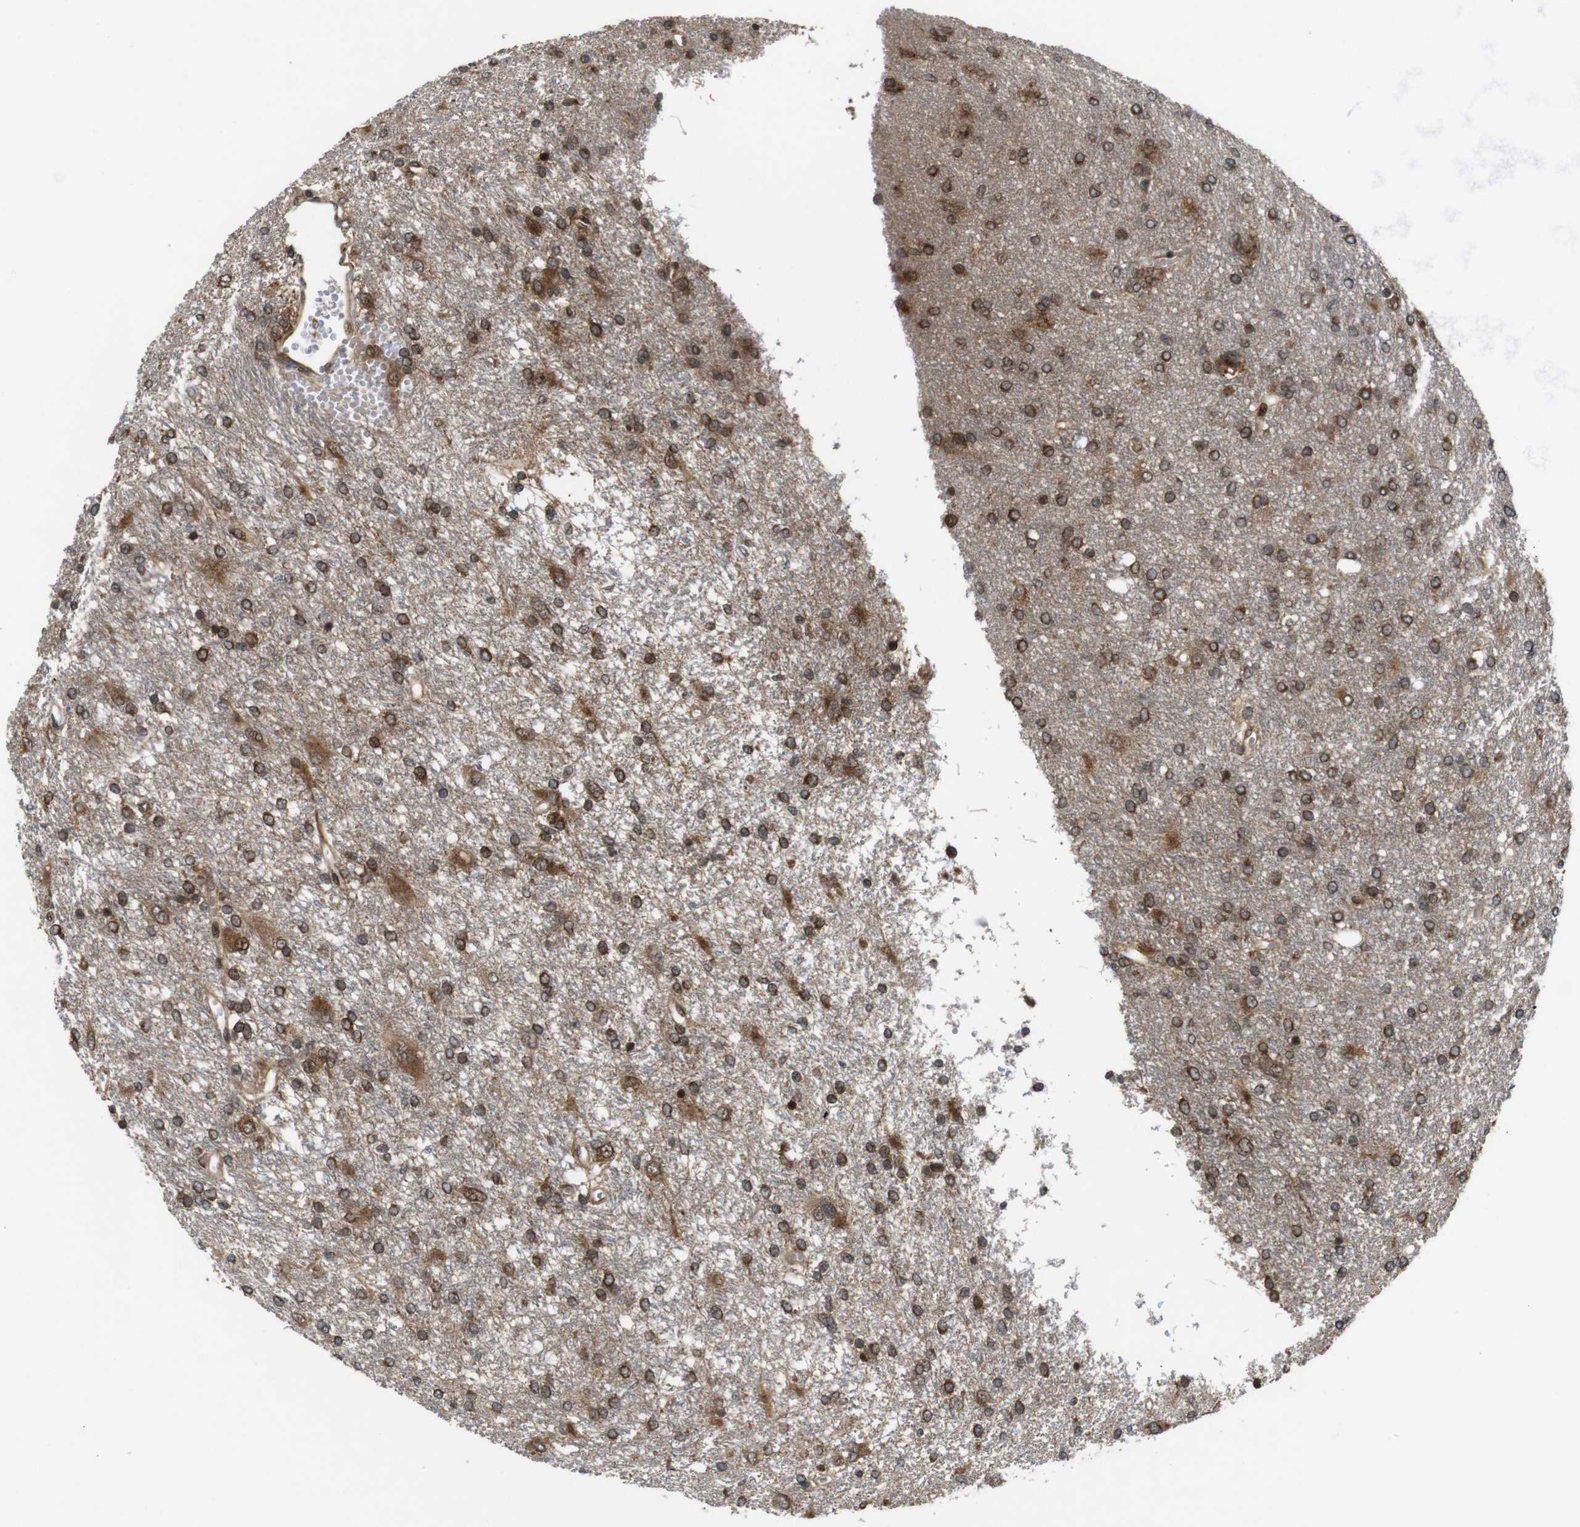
{"staining": {"intensity": "moderate", "quantity": ">75%", "location": "cytoplasmic/membranous"}, "tissue": "glioma", "cell_type": "Tumor cells", "image_type": "cancer", "snomed": [{"axis": "morphology", "description": "Glioma, malignant, High grade"}, {"axis": "topography", "description": "Brain"}], "caption": "The micrograph displays immunohistochemical staining of glioma. There is moderate cytoplasmic/membranous positivity is seen in about >75% of tumor cells. The protein is stained brown, and the nuclei are stained in blue (DAB (3,3'-diaminobenzidine) IHC with brightfield microscopy, high magnification).", "gene": "EFCAB14", "patient": {"sex": "female", "age": 59}}